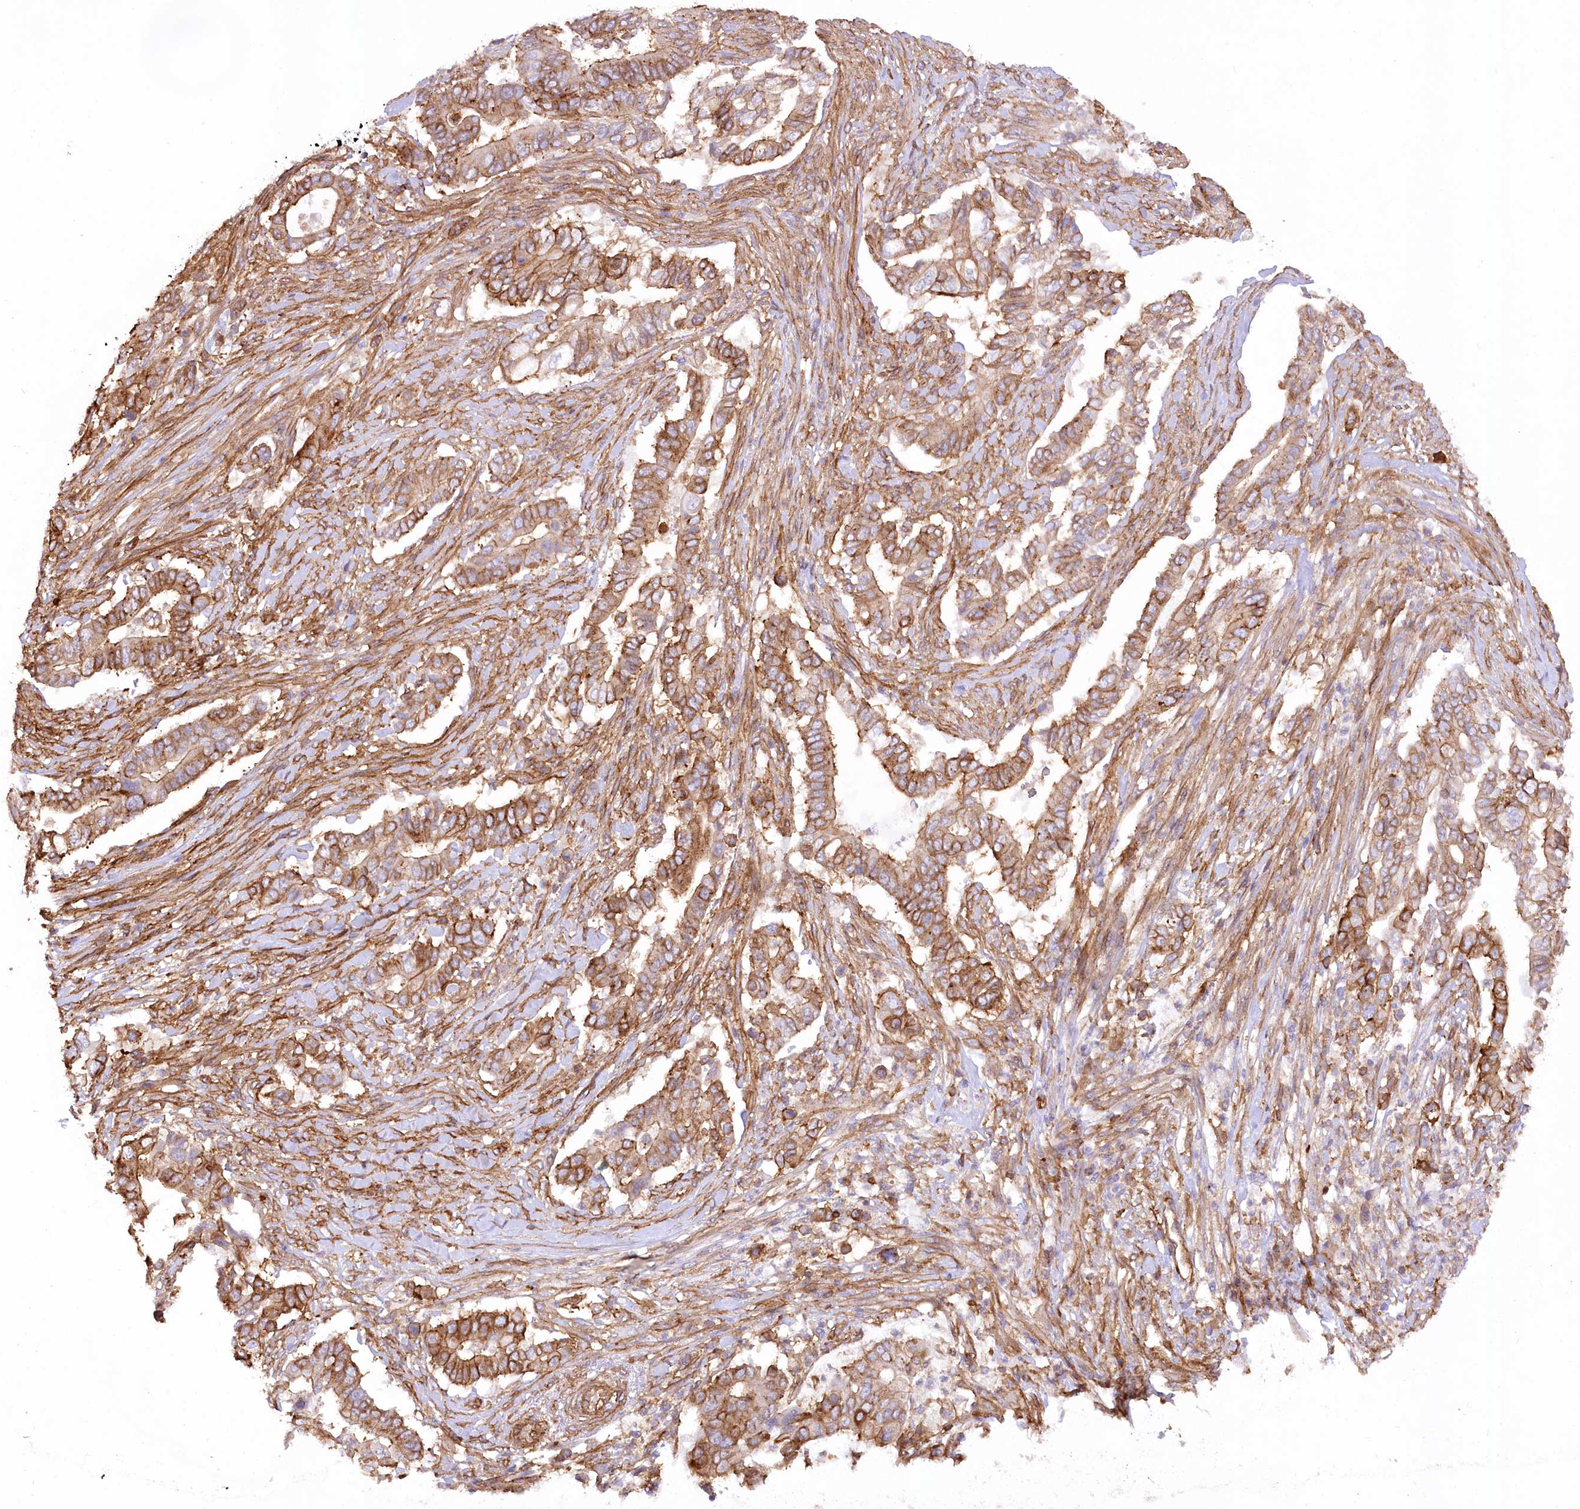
{"staining": {"intensity": "strong", "quantity": "25%-75%", "location": "cytoplasmic/membranous"}, "tissue": "pancreatic cancer", "cell_type": "Tumor cells", "image_type": "cancer", "snomed": [{"axis": "morphology", "description": "Adenocarcinoma, NOS"}, {"axis": "topography", "description": "Pancreas"}], "caption": "DAB (3,3'-diaminobenzidine) immunohistochemical staining of pancreatic adenocarcinoma displays strong cytoplasmic/membranous protein staining in about 25%-75% of tumor cells.", "gene": "SYNPO2", "patient": {"sex": "male", "age": 68}}